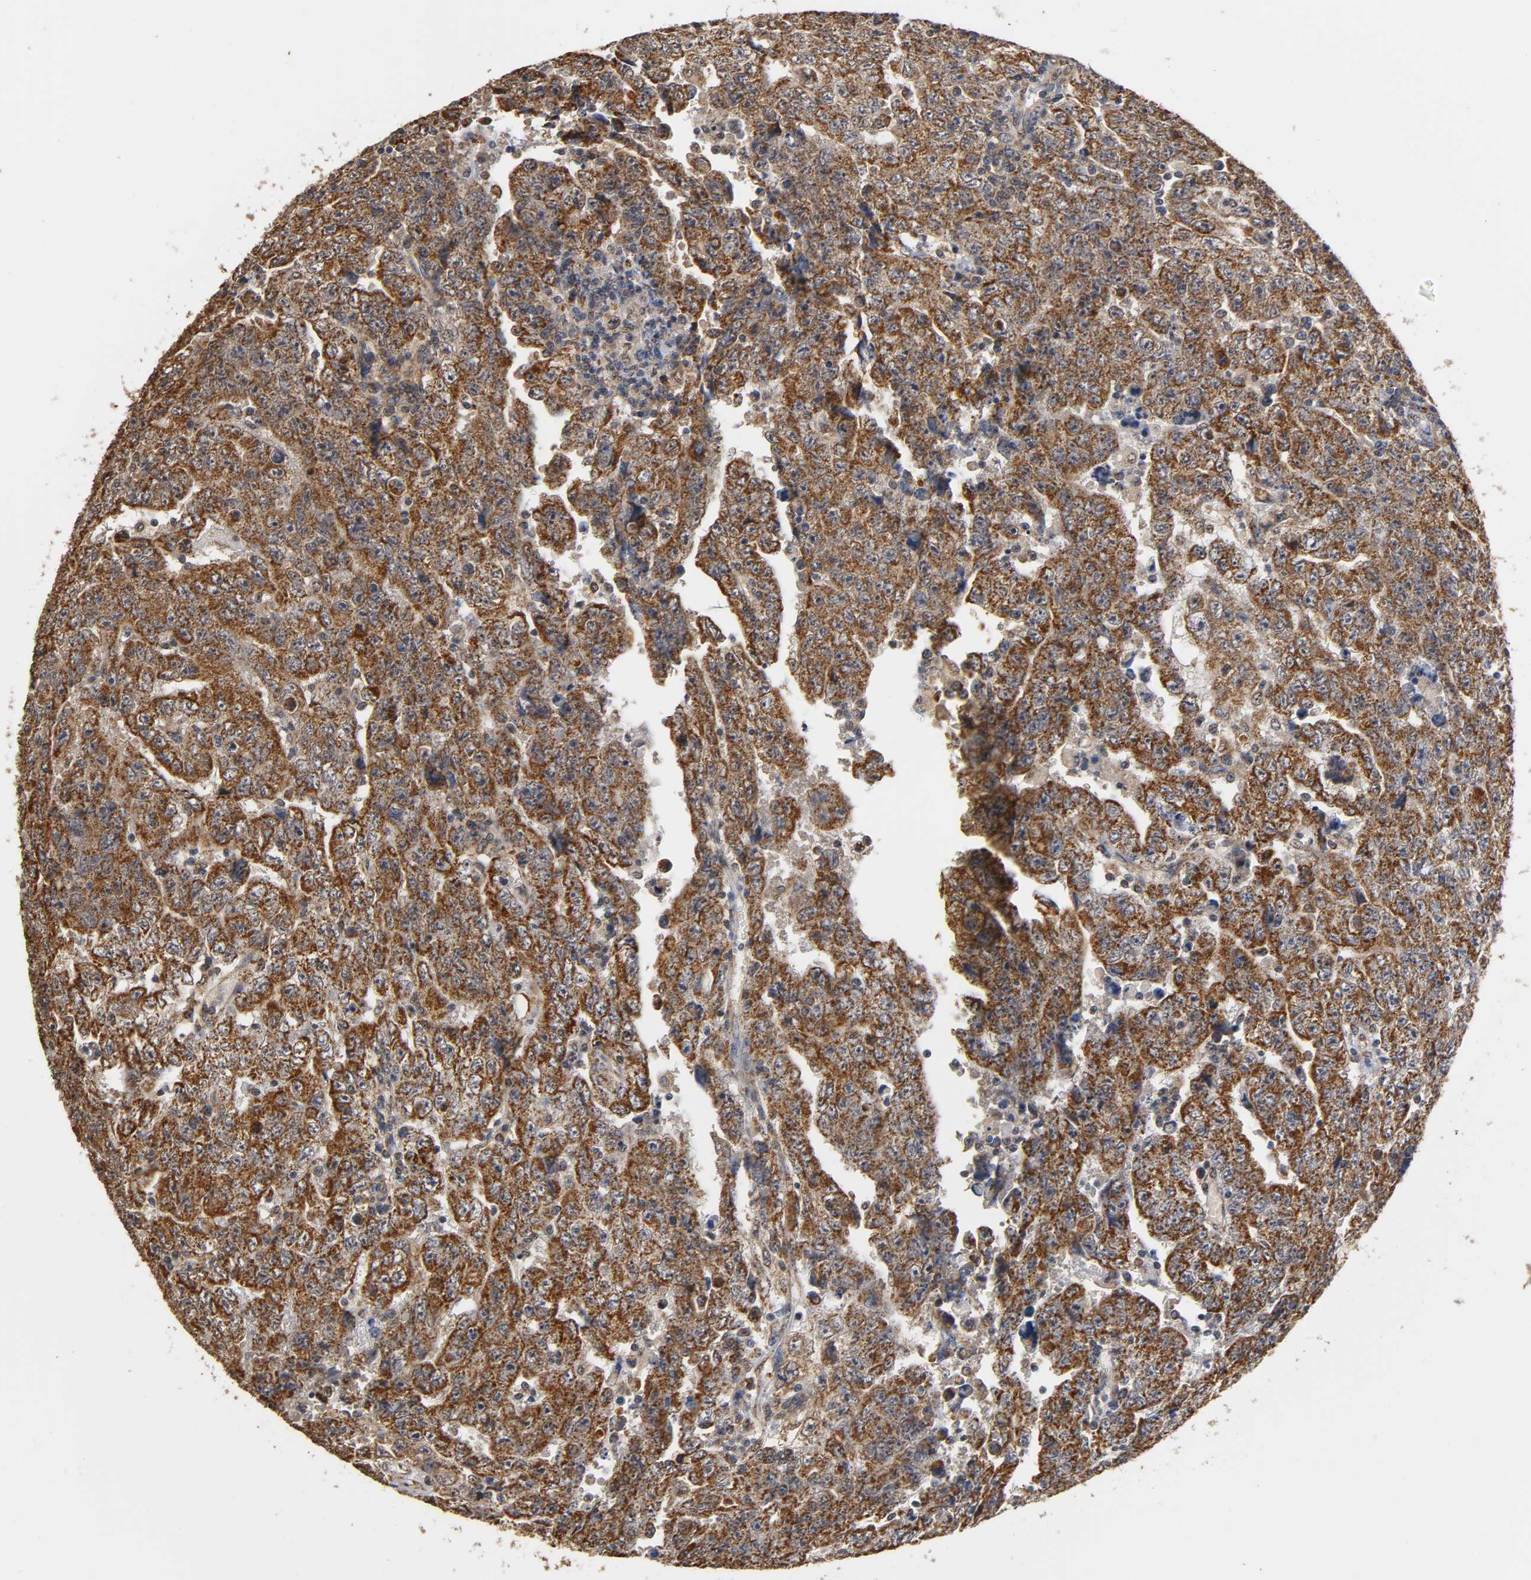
{"staining": {"intensity": "strong", "quantity": ">75%", "location": "cytoplasmic/membranous"}, "tissue": "testis cancer", "cell_type": "Tumor cells", "image_type": "cancer", "snomed": [{"axis": "morphology", "description": "Carcinoma, Embryonal, NOS"}, {"axis": "topography", "description": "Testis"}], "caption": "Testis embryonal carcinoma tissue displays strong cytoplasmic/membranous expression in about >75% of tumor cells, visualized by immunohistochemistry.", "gene": "PKN1", "patient": {"sex": "male", "age": 28}}